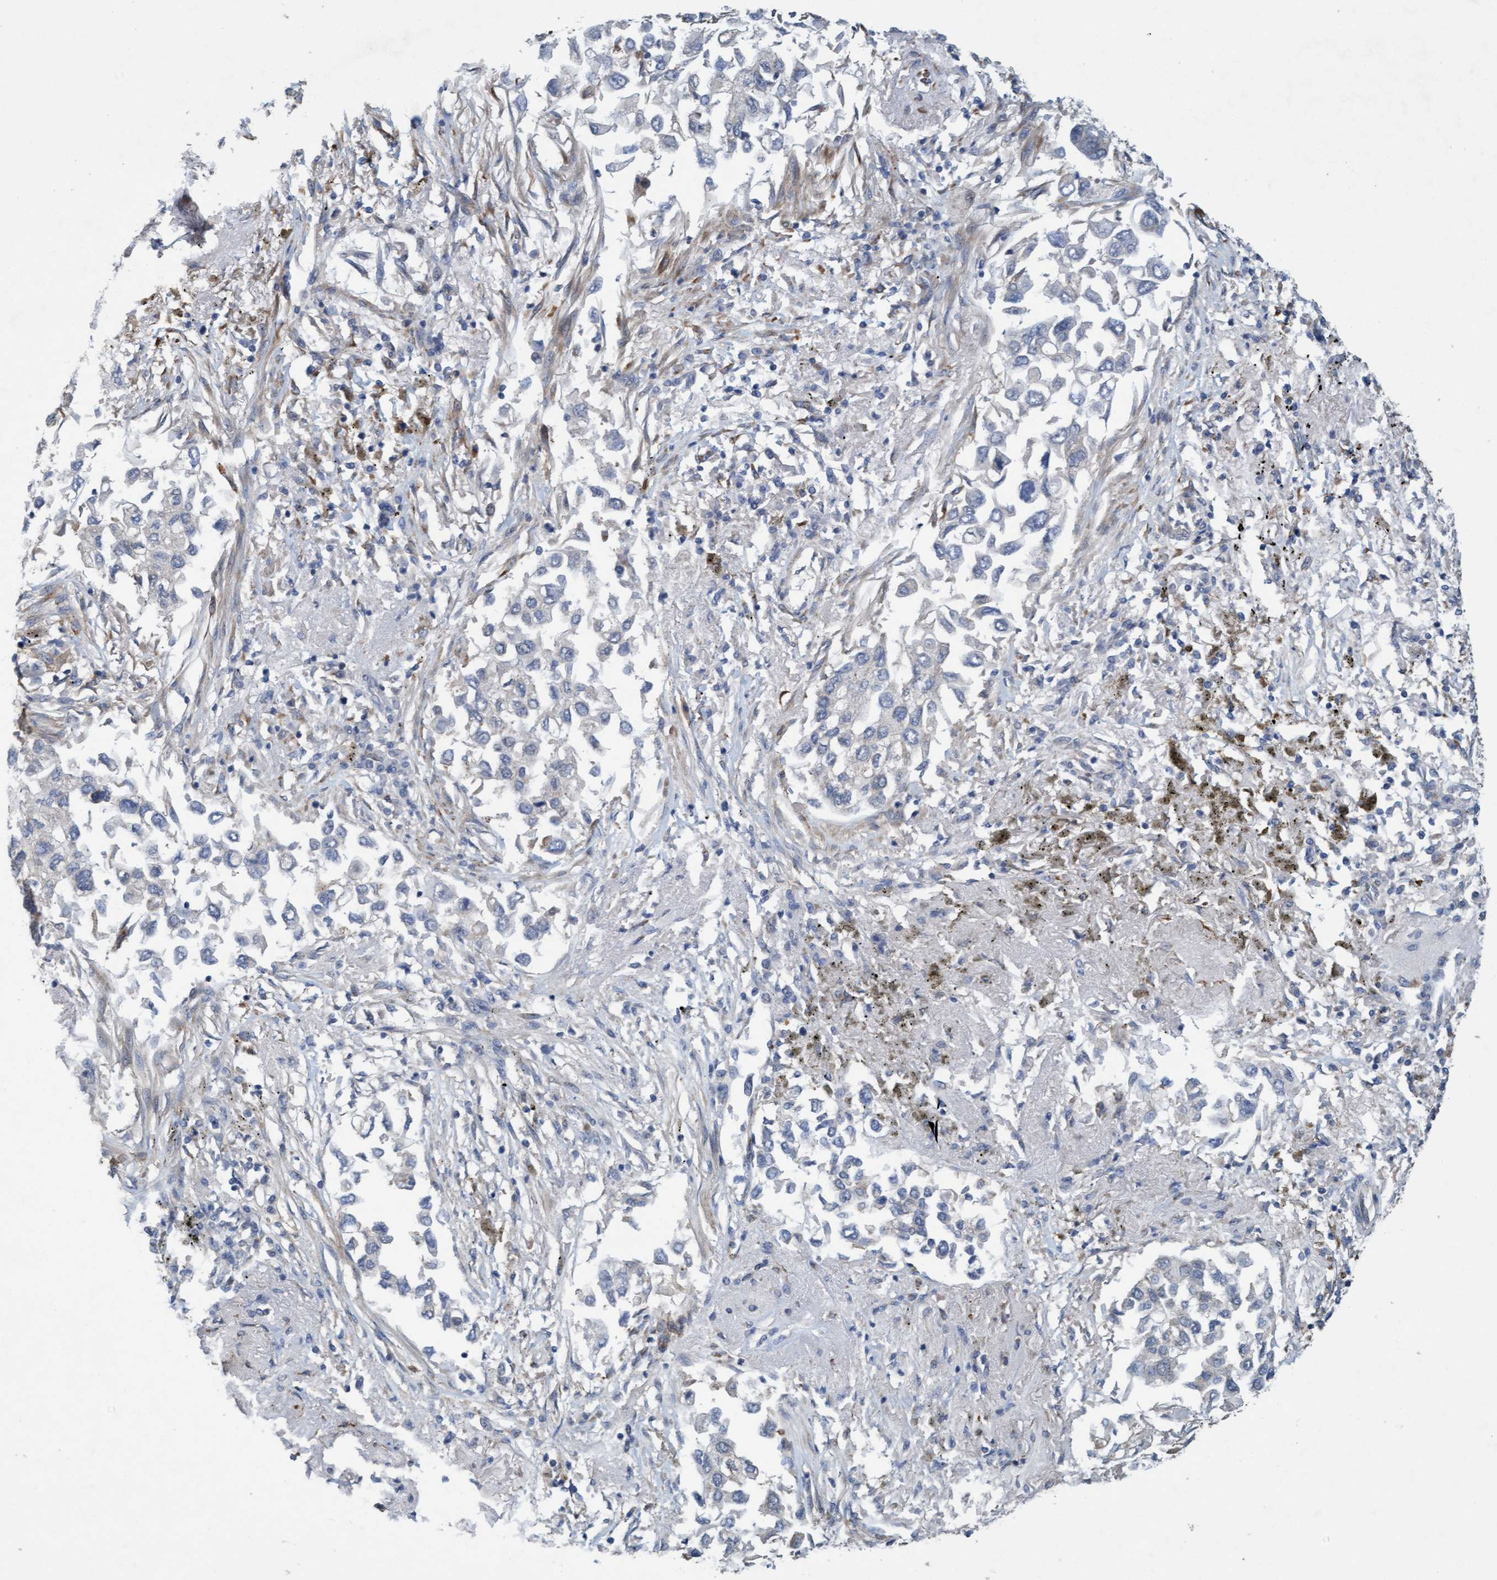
{"staining": {"intensity": "negative", "quantity": "none", "location": "none"}, "tissue": "lung cancer", "cell_type": "Tumor cells", "image_type": "cancer", "snomed": [{"axis": "morphology", "description": "Inflammation, NOS"}, {"axis": "morphology", "description": "Adenocarcinoma, NOS"}, {"axis": "topography", "description": "Lung"}], "caption": "IHC photomicrograph of lung cancer (adenocarcinoma) stained for a protein (brown), which exhibits no positivity in tumor cells.", "gene": "DDHD2", "patient": {"sex": "male", "age": 63}}